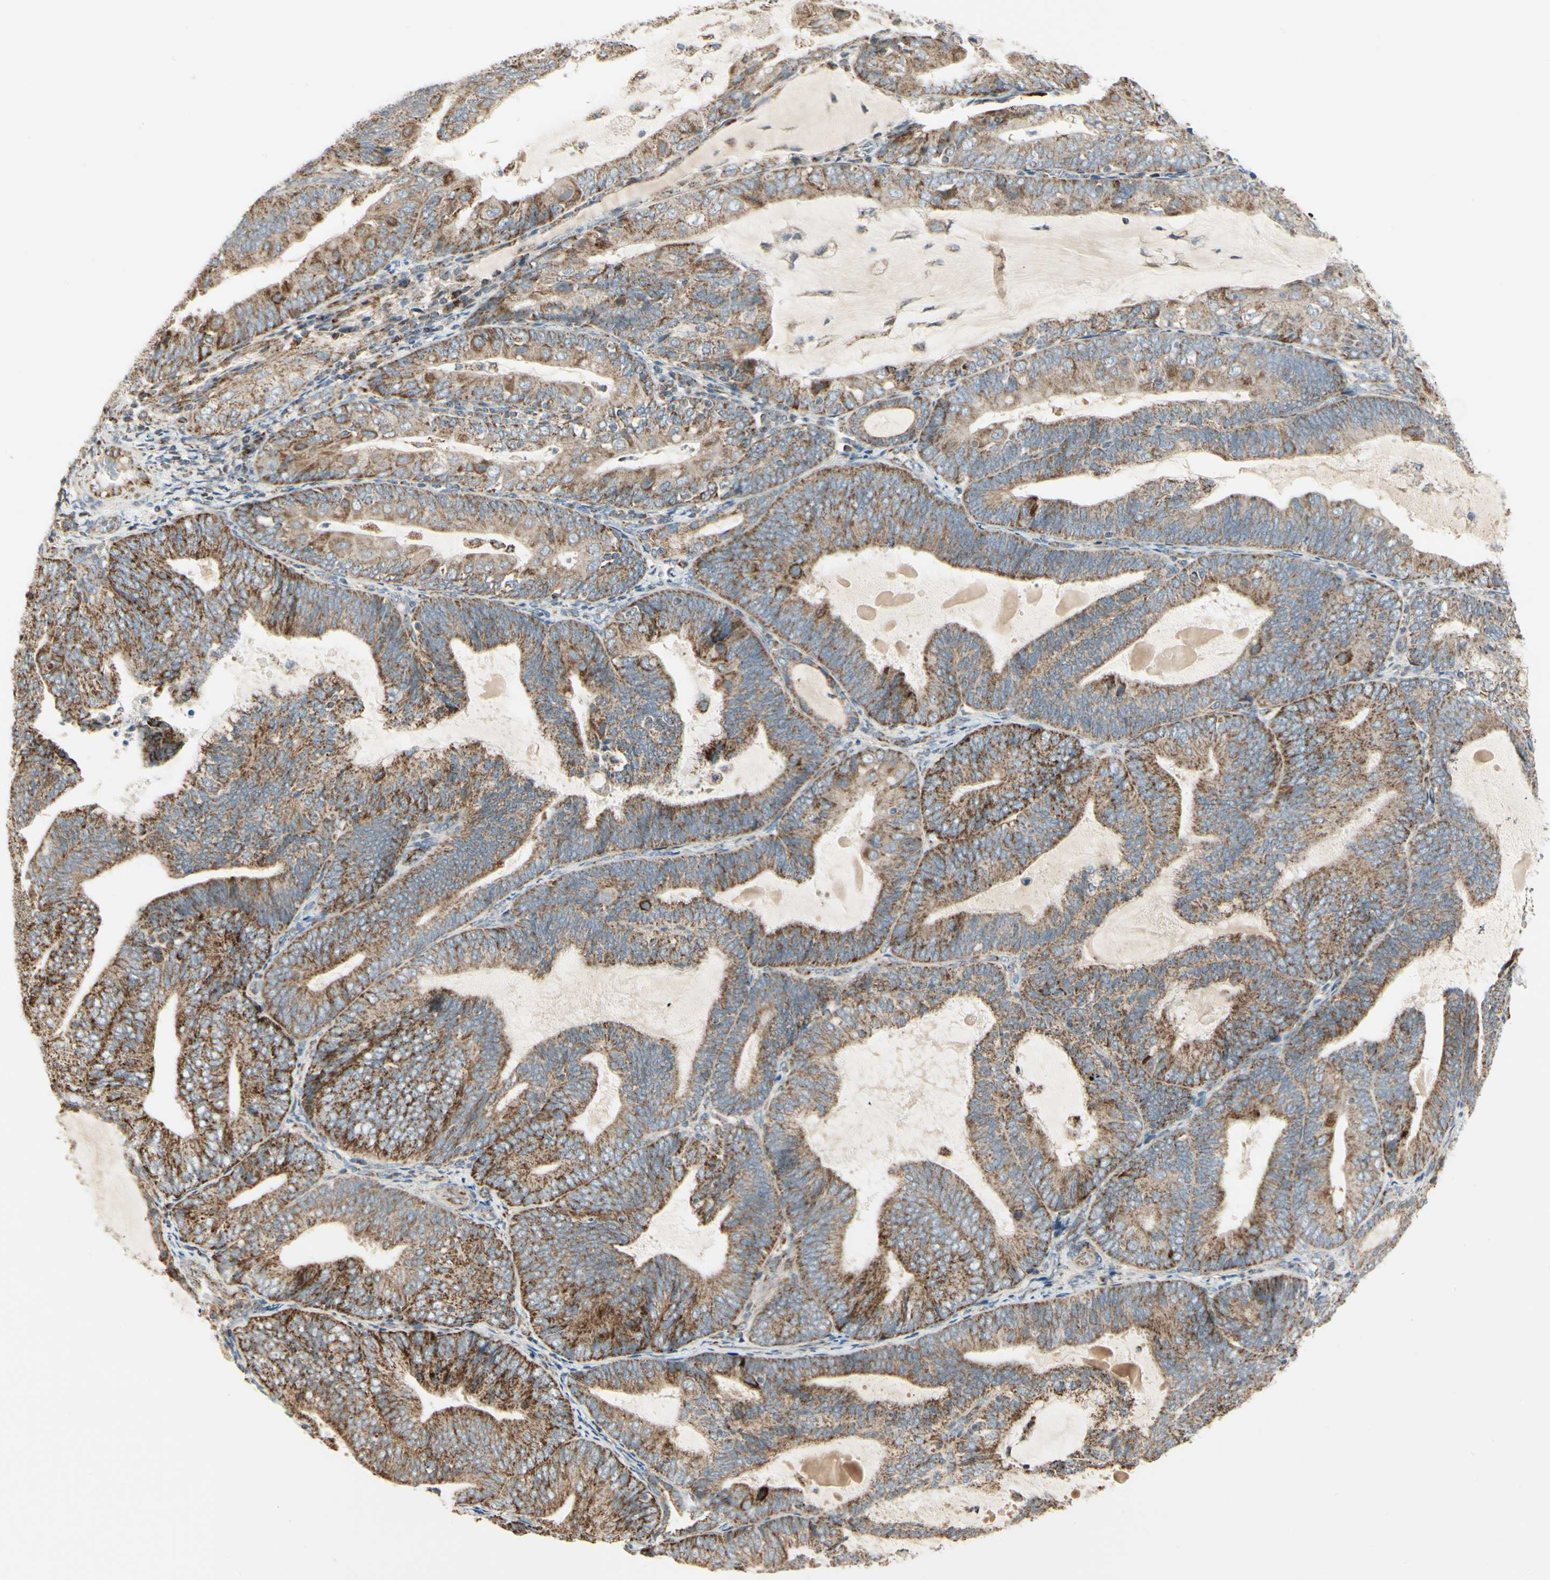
{"staining": {"intensity": "strong", "quantity": ">75%", "location": "cytoplasmic/membranous"}, "tissue": "endometrial cancer", "cell_type": "Tumor cells", "image_type": "cancer", "snomed": [{"axis": "morphology", "description": "Adenocarcinoma, NOS"}, {"axis": "topography", "description": "Endometrium"}], "caption": "Brown immunohistochemical staining in human endometrial adenocarcinoma reveals strong cytoplasmic/membranous positivity in about >75% of tumor cells.", "gene": "ANKS6", "patient": {"sex": "female", "age": 81}}